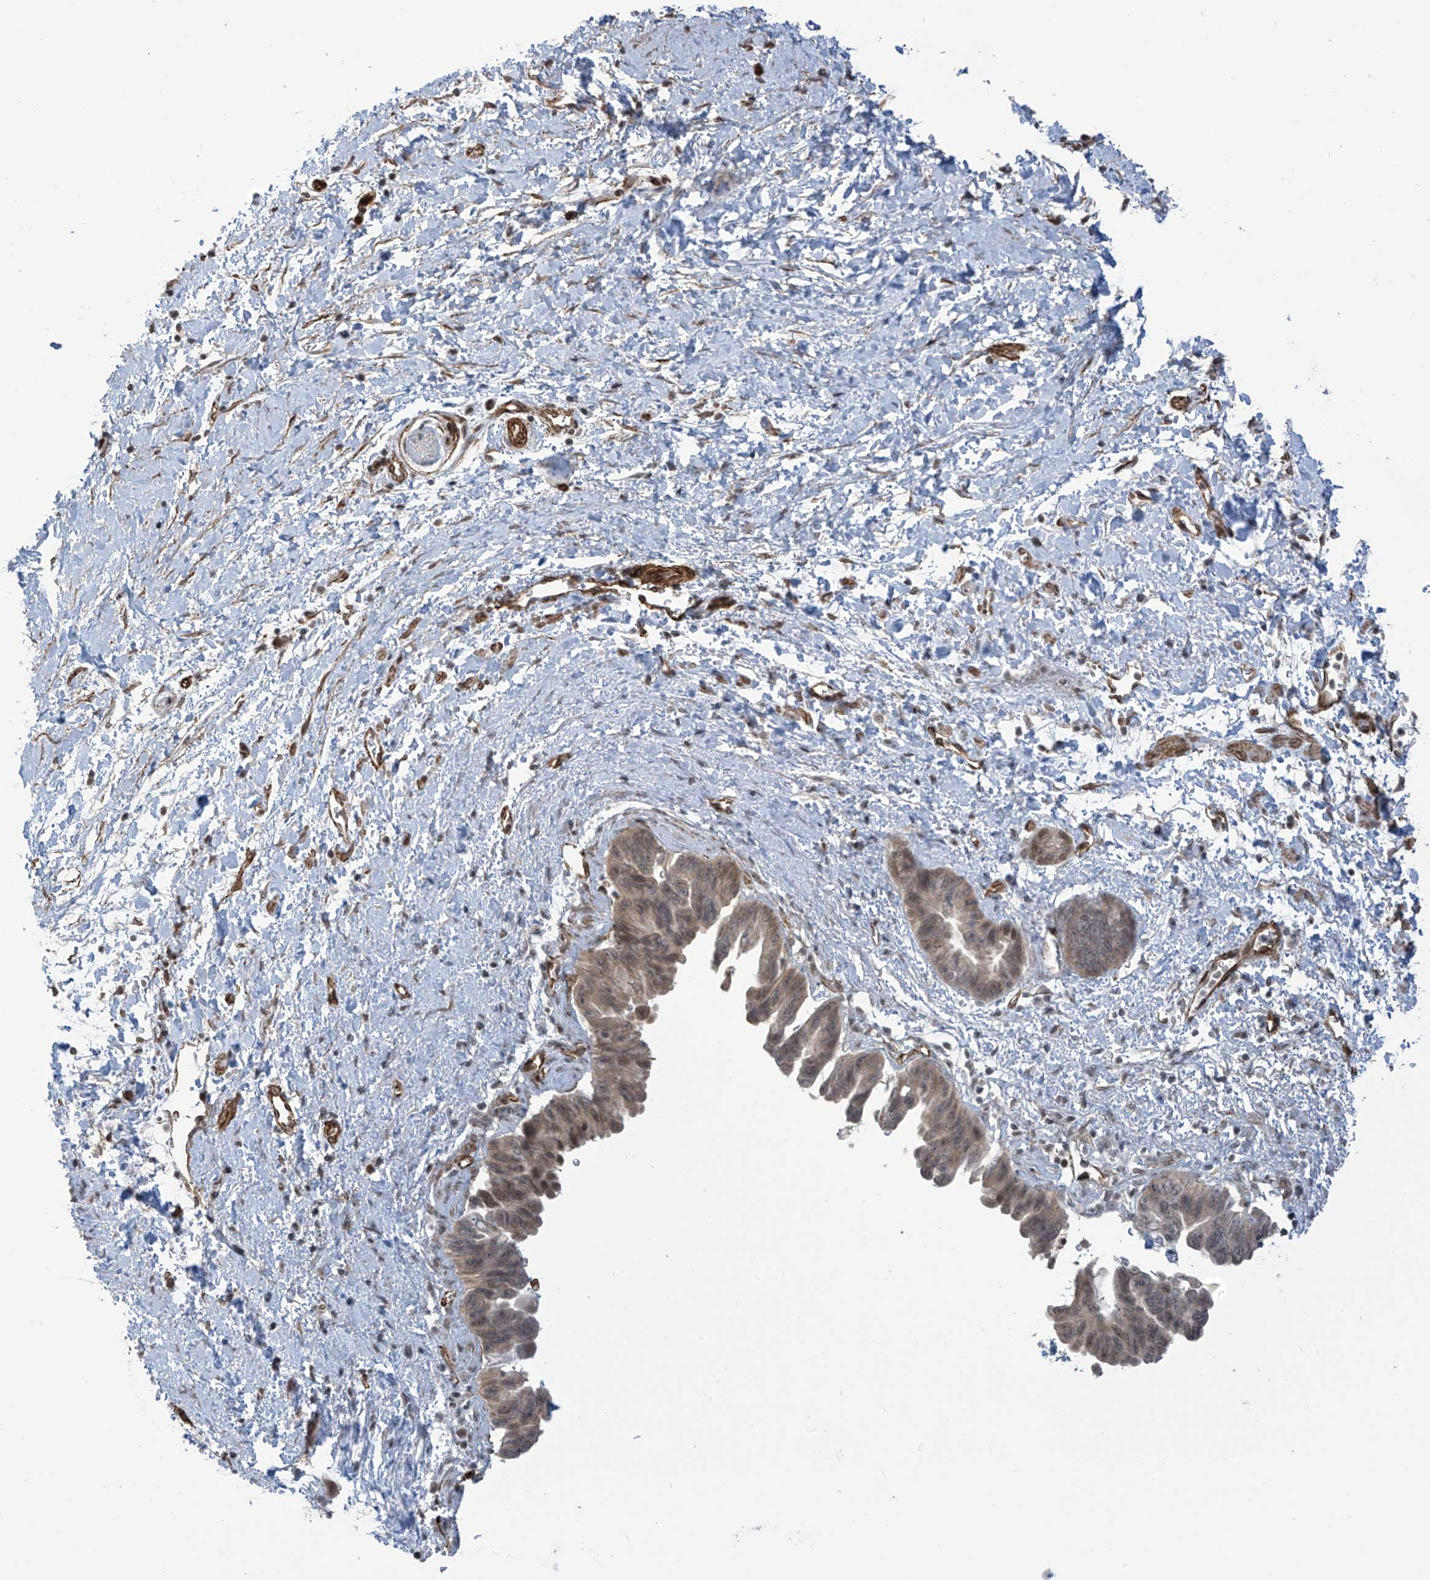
{"staining": {"intensity": "weak", "quantity": "25%-75%", "location": "cytoplasmic/membranous"}, "tissue": "pancreatic cancer", "cell_type": "Tumor cells", "image_type": "cancer", "snomed": [{"axis": "morphology", "description": "Adenocarcinoma, NOS"}, {"axis": "topography", "description": "Pancreas"}], "caption": "The immunohistochemical stain shows weak cytoplasmic/membranous expression in tumor cells of adenocarcinoma (pancreatic) tissue.", "gene": "METAP1D", "patient": {"sex": "female", "age": 72}}